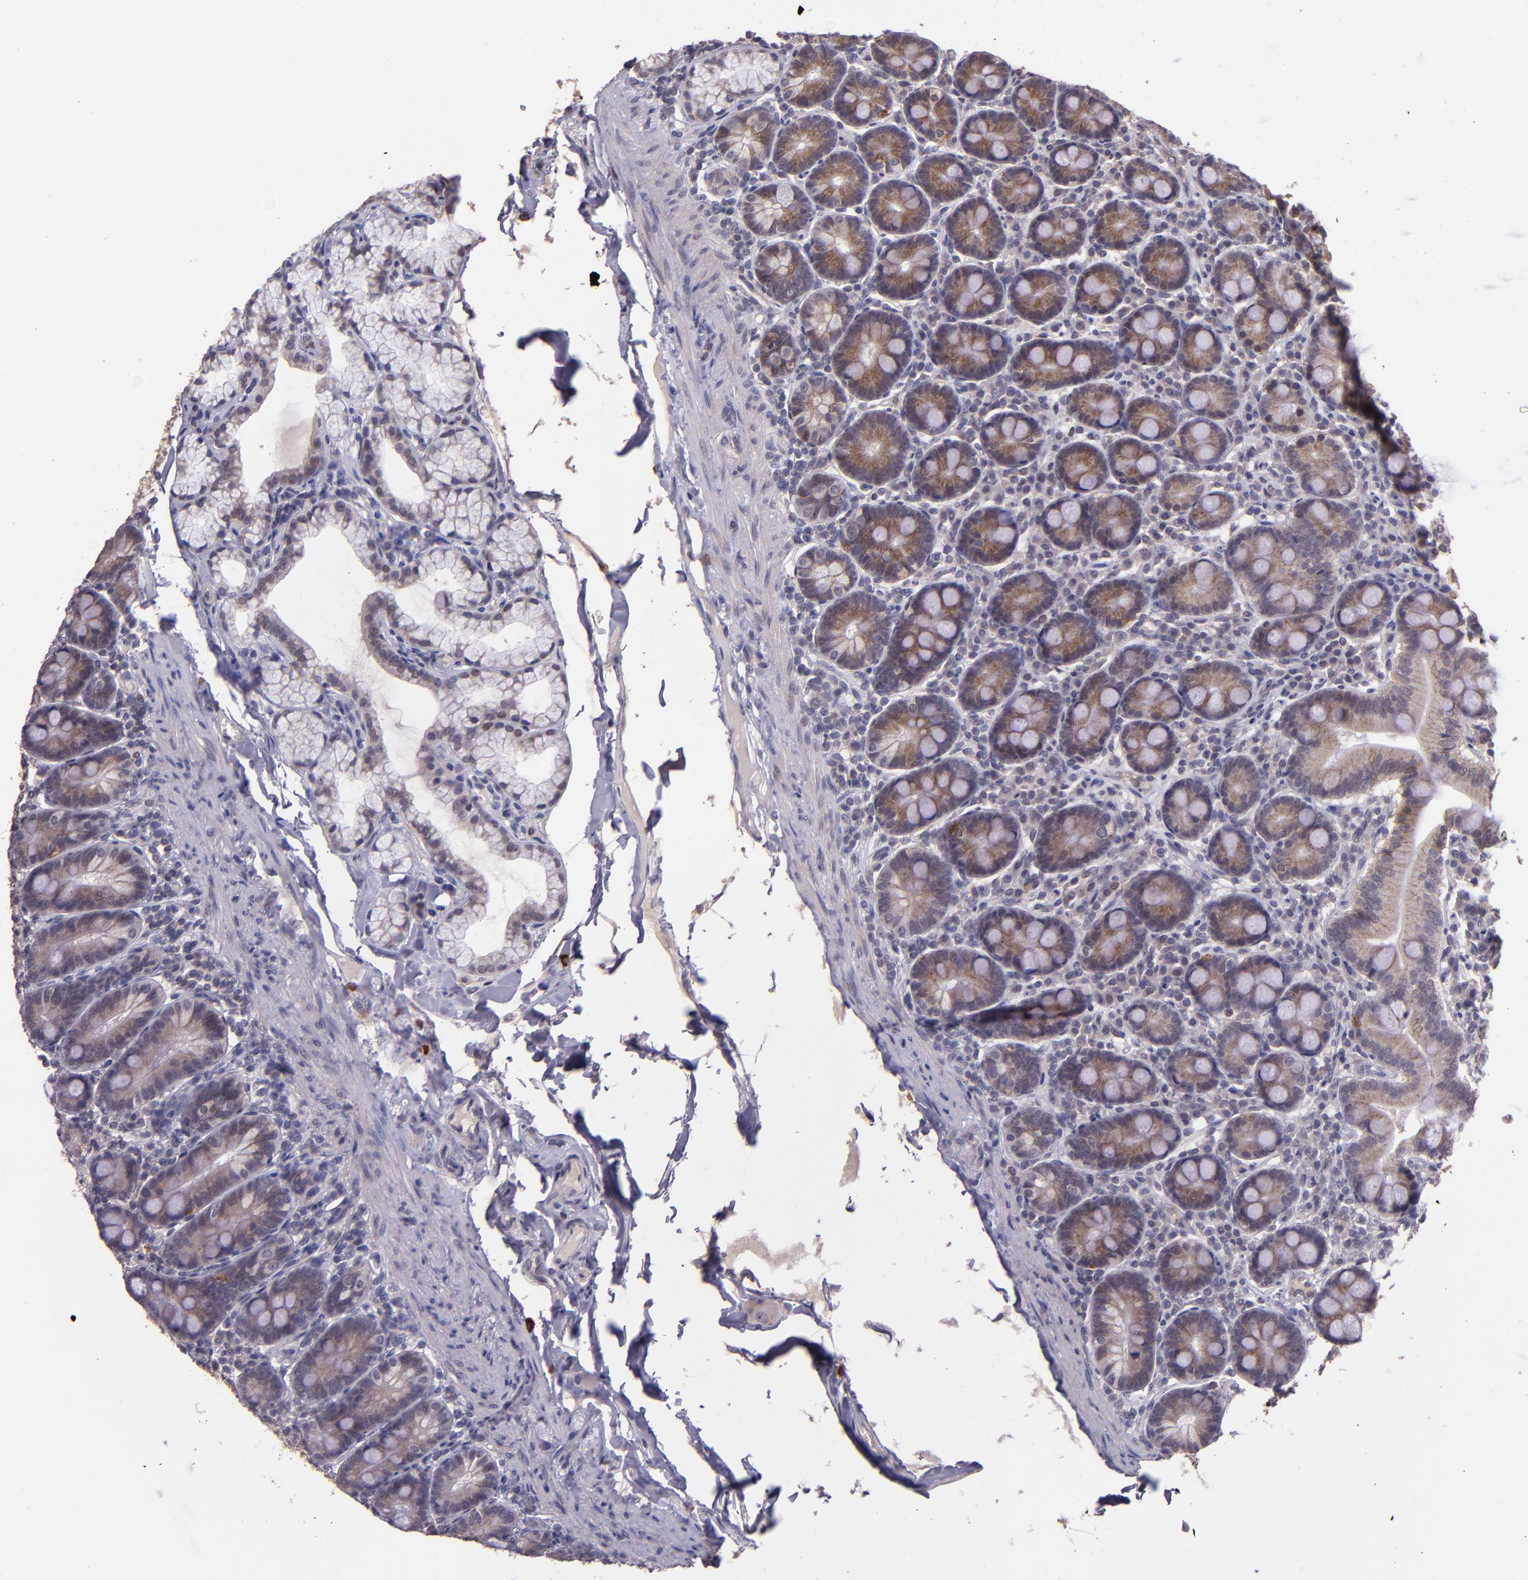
{"staining": {"intensity": "weak", "quantity": ">75%", "location": "cytoplasmic/membranous"}, "tissue": "duodenum", "cell_type": "Glandular cells", "image_type": "normal", "snomed": [{"axis": "morphology", "description": "Normal tissue, NOS"}, {"axis": "topography", "description": "Duodenum"}], "caption": "Immunohistochemistry (IHC) of benign duodenum shows low levels of weak cytoplasmic/membranous staining in approximately >75% of glandular cells. The protein of interest is stained brown, and the nuclei are stained in blue (DAB IHC with brightfield microscopy, high magnification).", "gene": "TAF7L", "patient": {"sex": "male", "age": 50}}